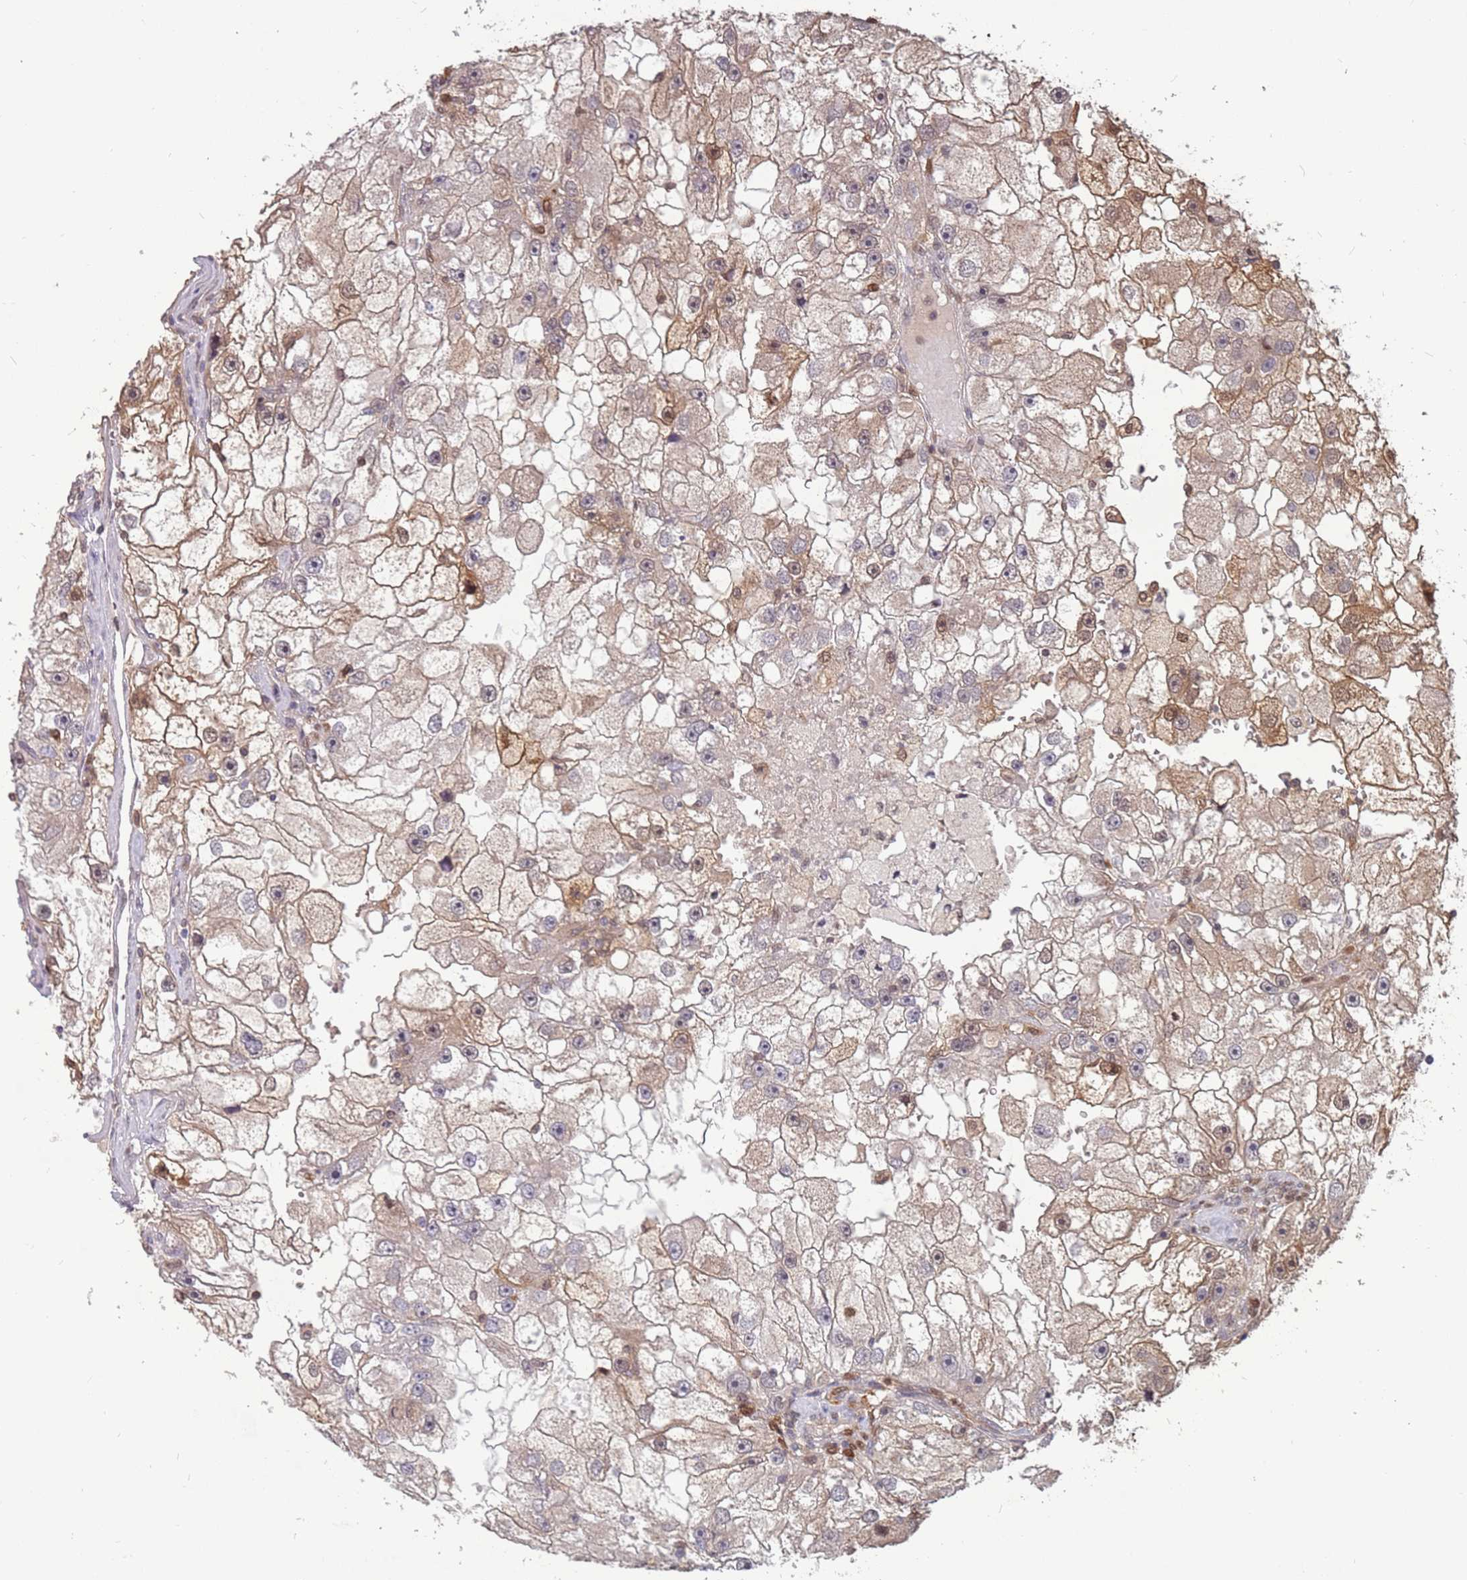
{"staining": {"intensity": "moderate", "quantity": "25%-75%", "location": "cytoplasmic/membranous"}, "tissue": "renal cancer", "cell_type": "Tumor cells", "image_type": "cancer", "snomed": [{"axis": "morphology", "description": "Adenocarcinoma, NOS"}, {"axis": "topography", "description": "Kidney"}], "caption": "Renal cancer (adenocarcinoma) stained with a protein marker displays moderate staining in tumor cells.", "gene": "GBP2", "patient": {"sex": "male", "age": 63}}